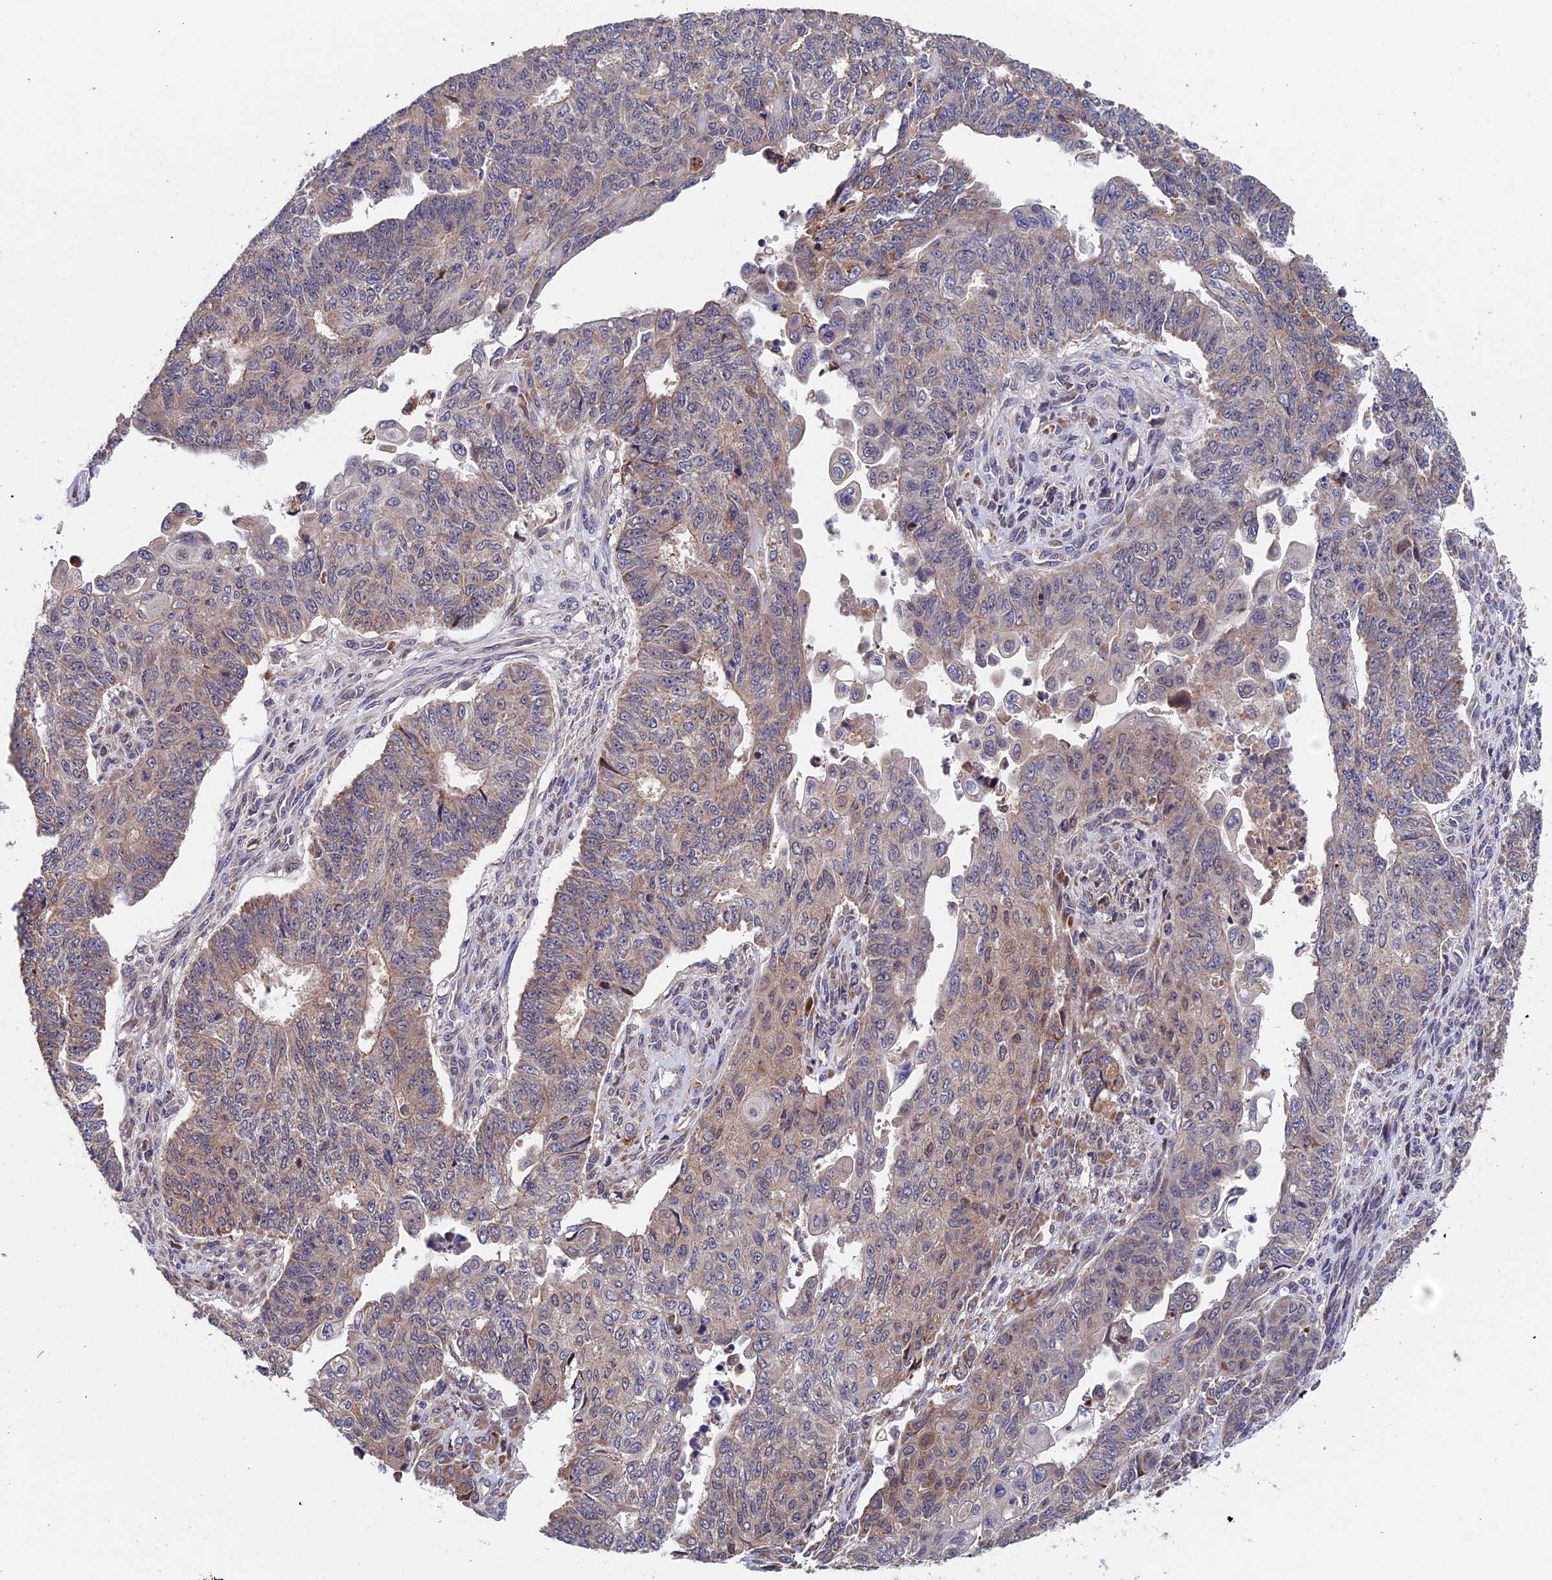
{"staining": {"intensity": "weak", "quantity": "<25%", "location": "cytoplasmic/membranous"}, "tissue": "endometrial cancer", "cell_type": "Tumor cells", "image_type": "cancer", "snomed": [{"axis": "morphology", "description": "Adenocarcinoma, NOS"}, {"axis": "topography", "description": "Endometrium"}], "caption": "An immunohistochemistry (IHC) micrograph of endometrial adenocarcinoma is shown. There is no staining in tumor cells of endometrial adenocarcinoma. (DAB (3,3'-diaminobenzidine) immunohistochemistry (IHC), high magnification).", "gene": "RNF17", "patient": {"sex": "female", "age": 32}}